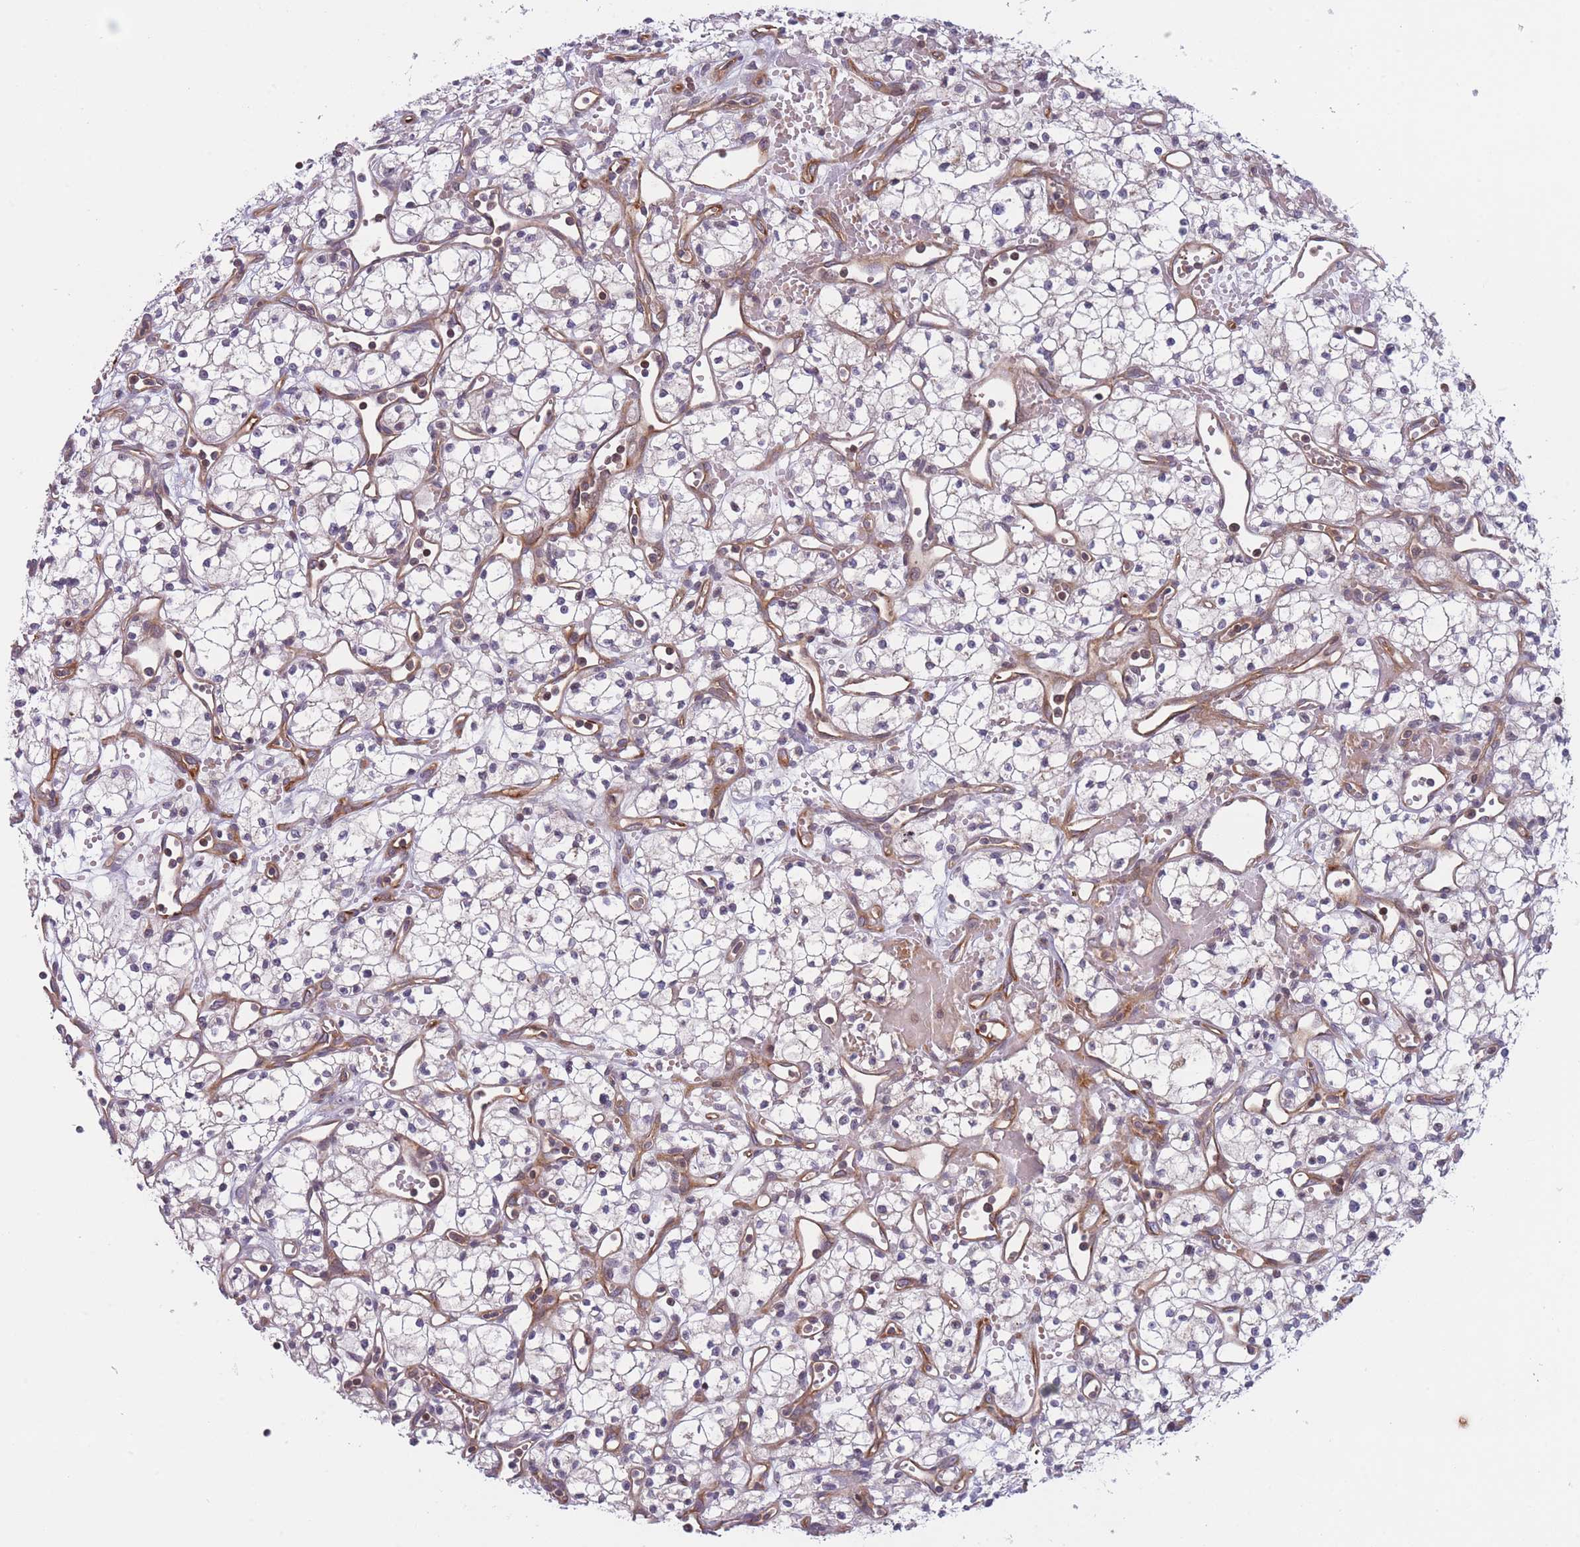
{"staining": {"intensity": "negative", "quantity": "none", "location": "none"}, "tissue": "renal cancer", "cell_type": "Tumor cells", "image_type": "cancer", "snomed": [{"axis": "morphology", "description": "Adenocarcinoma, NOS"}, {"axis": "topography", "description": "Kidney"}], "caption": "Micrograph shows no significant protein staining in tumor cells of renal cancer (adenocarcinoma).", "gene": "SLC35F5", "patient": {"sex": "male", "age": 59}}